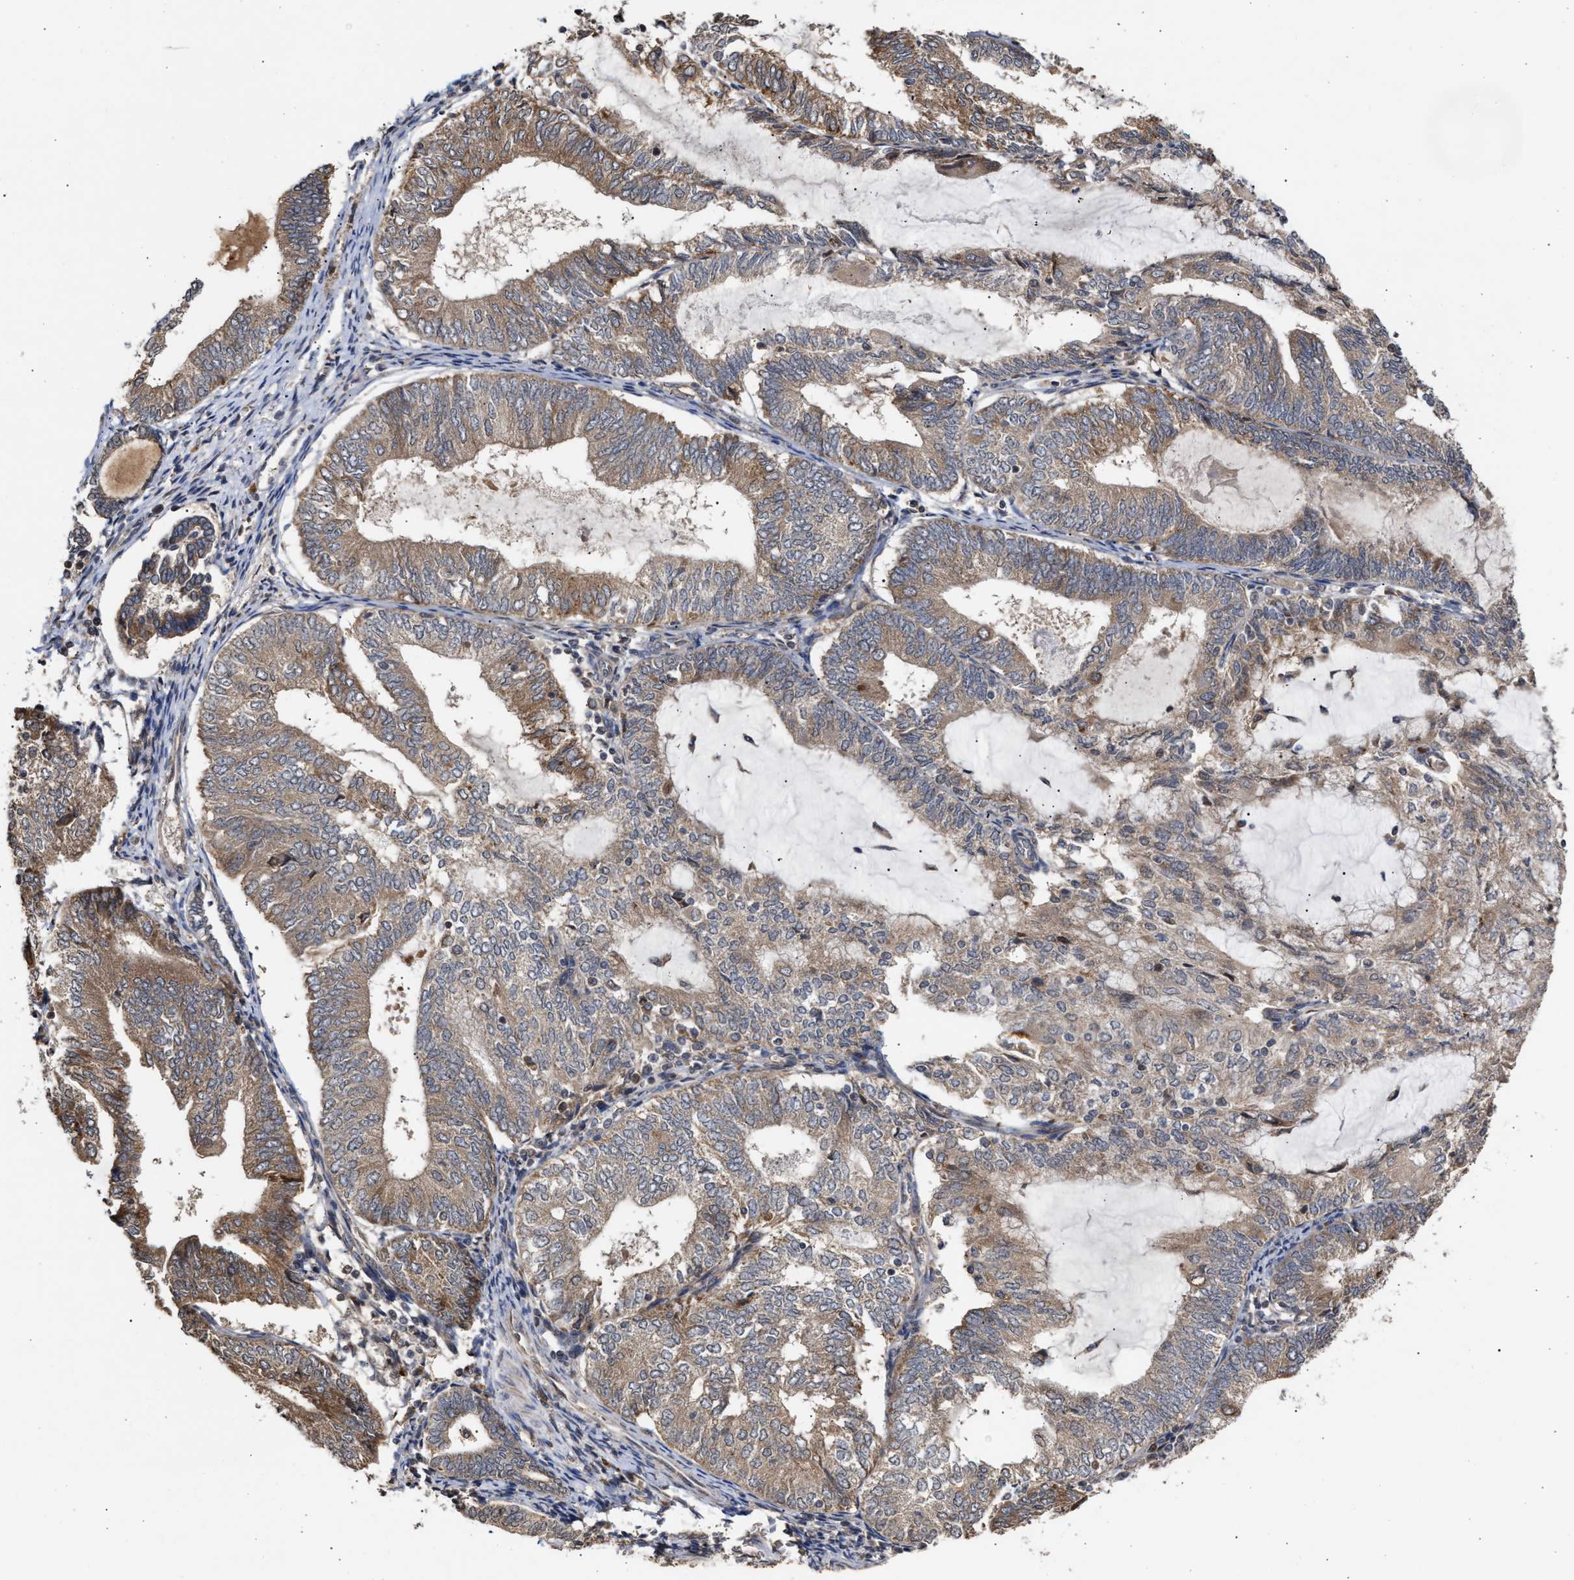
{"staining": {"intensity": "moderate", "quantity": ">75%", "location": "cytoplasmic/membranous"}, "tissue": "endometrial cancer", "cell_type": "Tumor cells", "image_type": "cancer", "snomed": [{"axis": "morphology", "description": "Adenocarcinoma, NOS"}, {"axis": "topography", "description": "Endometrium"}], "caption": "Moderate cytoplasmic/membranous staining is seen in approximately >75% of tumor cells in endometrial adenocarcinoma.", "gene": "SAR1A", "patient": {"sex": "female", "age": 81}}